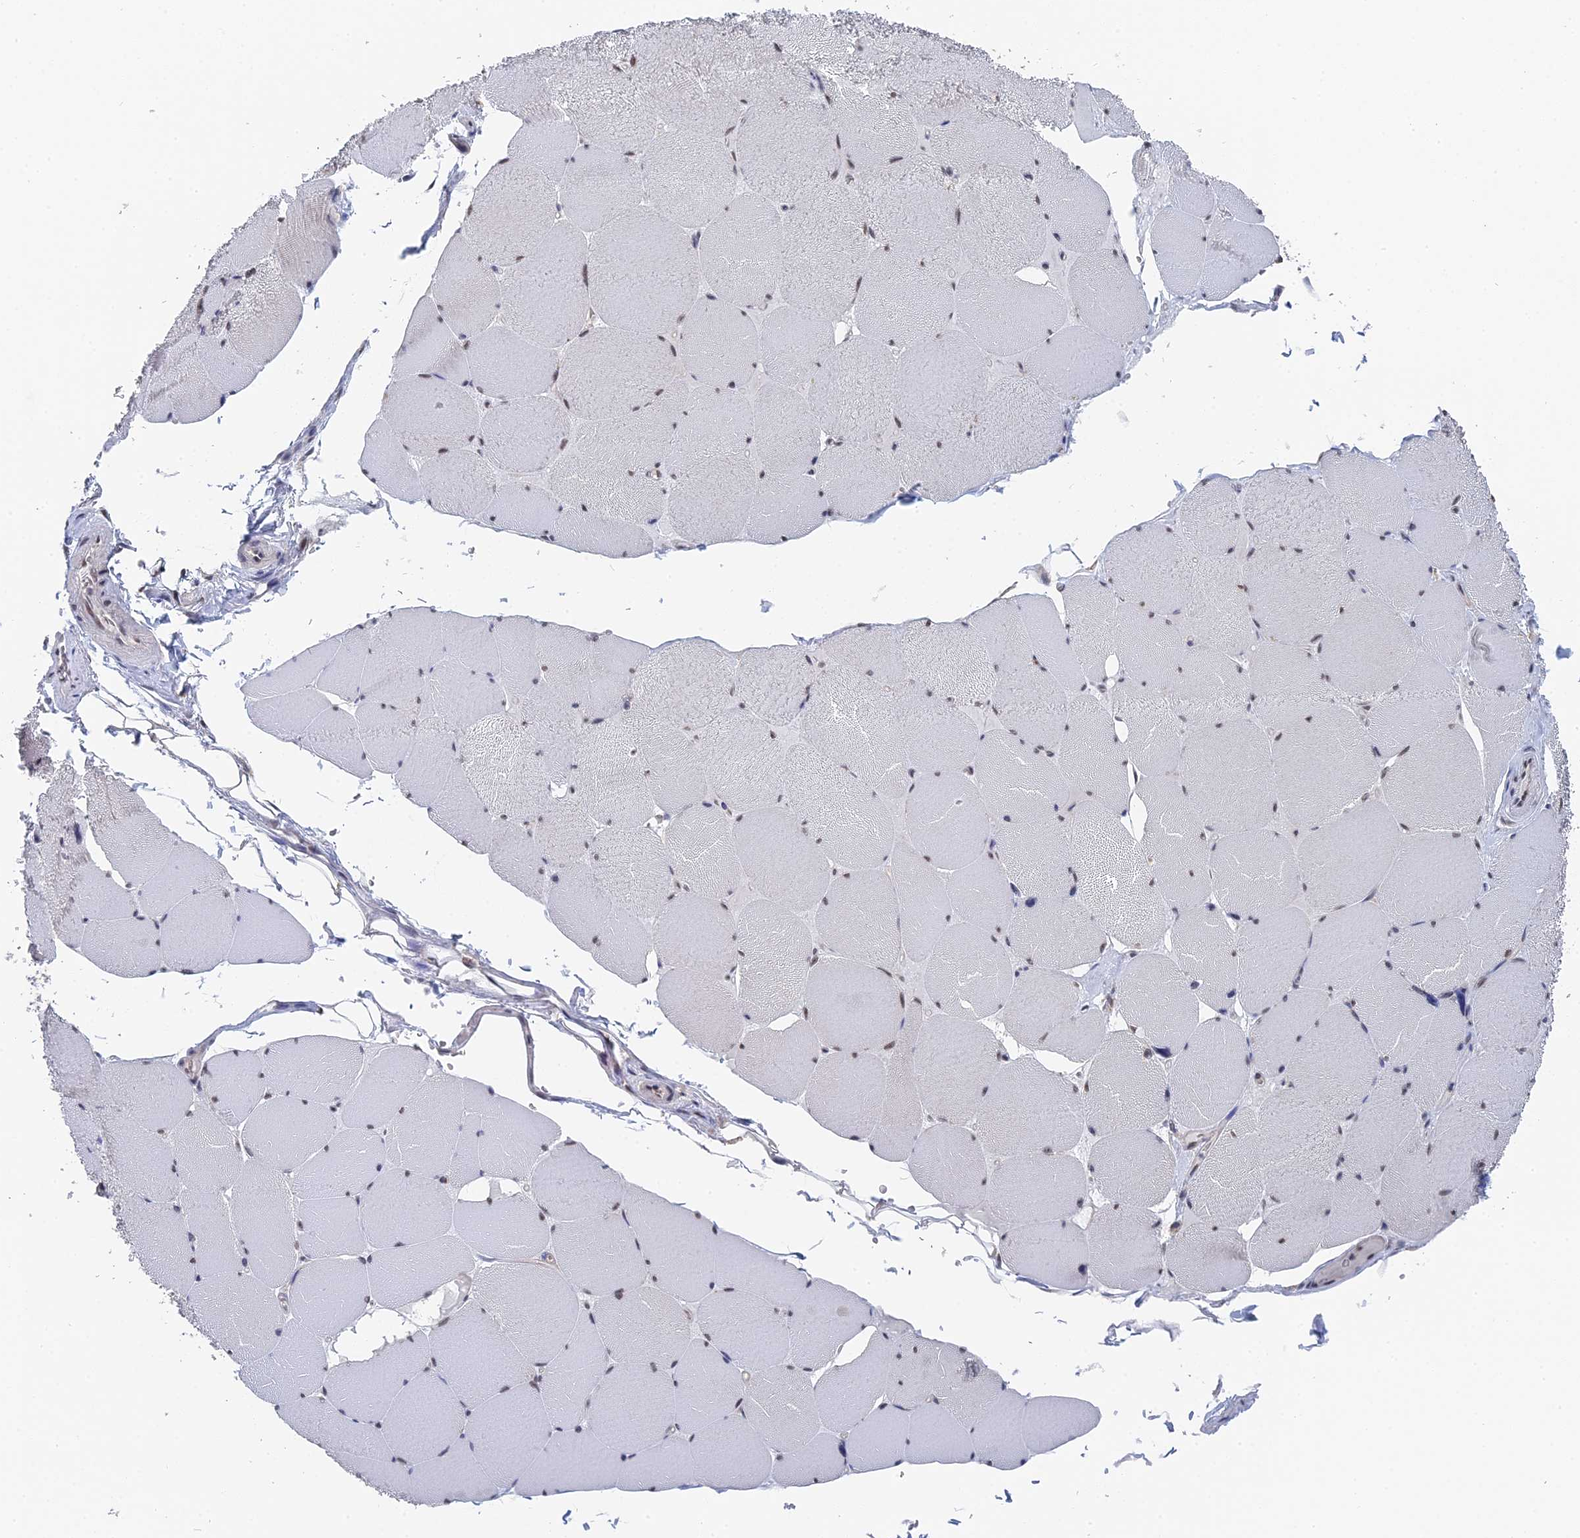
{"staining": {"intensity": "moderate", "quantity": "<25%", "location": "nuclear"}, "tissue": "skeletal muscle", "cell_type": "Myocytes", "image_type": "normal", "snomed": [{"axis": "morphology", "description": "Normal tissue, NOS"}, {"axis": "topography", "description": "Skeletal muscle"}, {"axis": "topography", "description": "Head-Neck"}], "caption": "Brown immunohistochemical staining in unremarkable skeletal muscle displays moderate nuclear expression in approximately <25% of myocytes. Nuclei are stained in blue.", "gene": "TSSC4", "patient": {"sex": "male", "age": 66}}